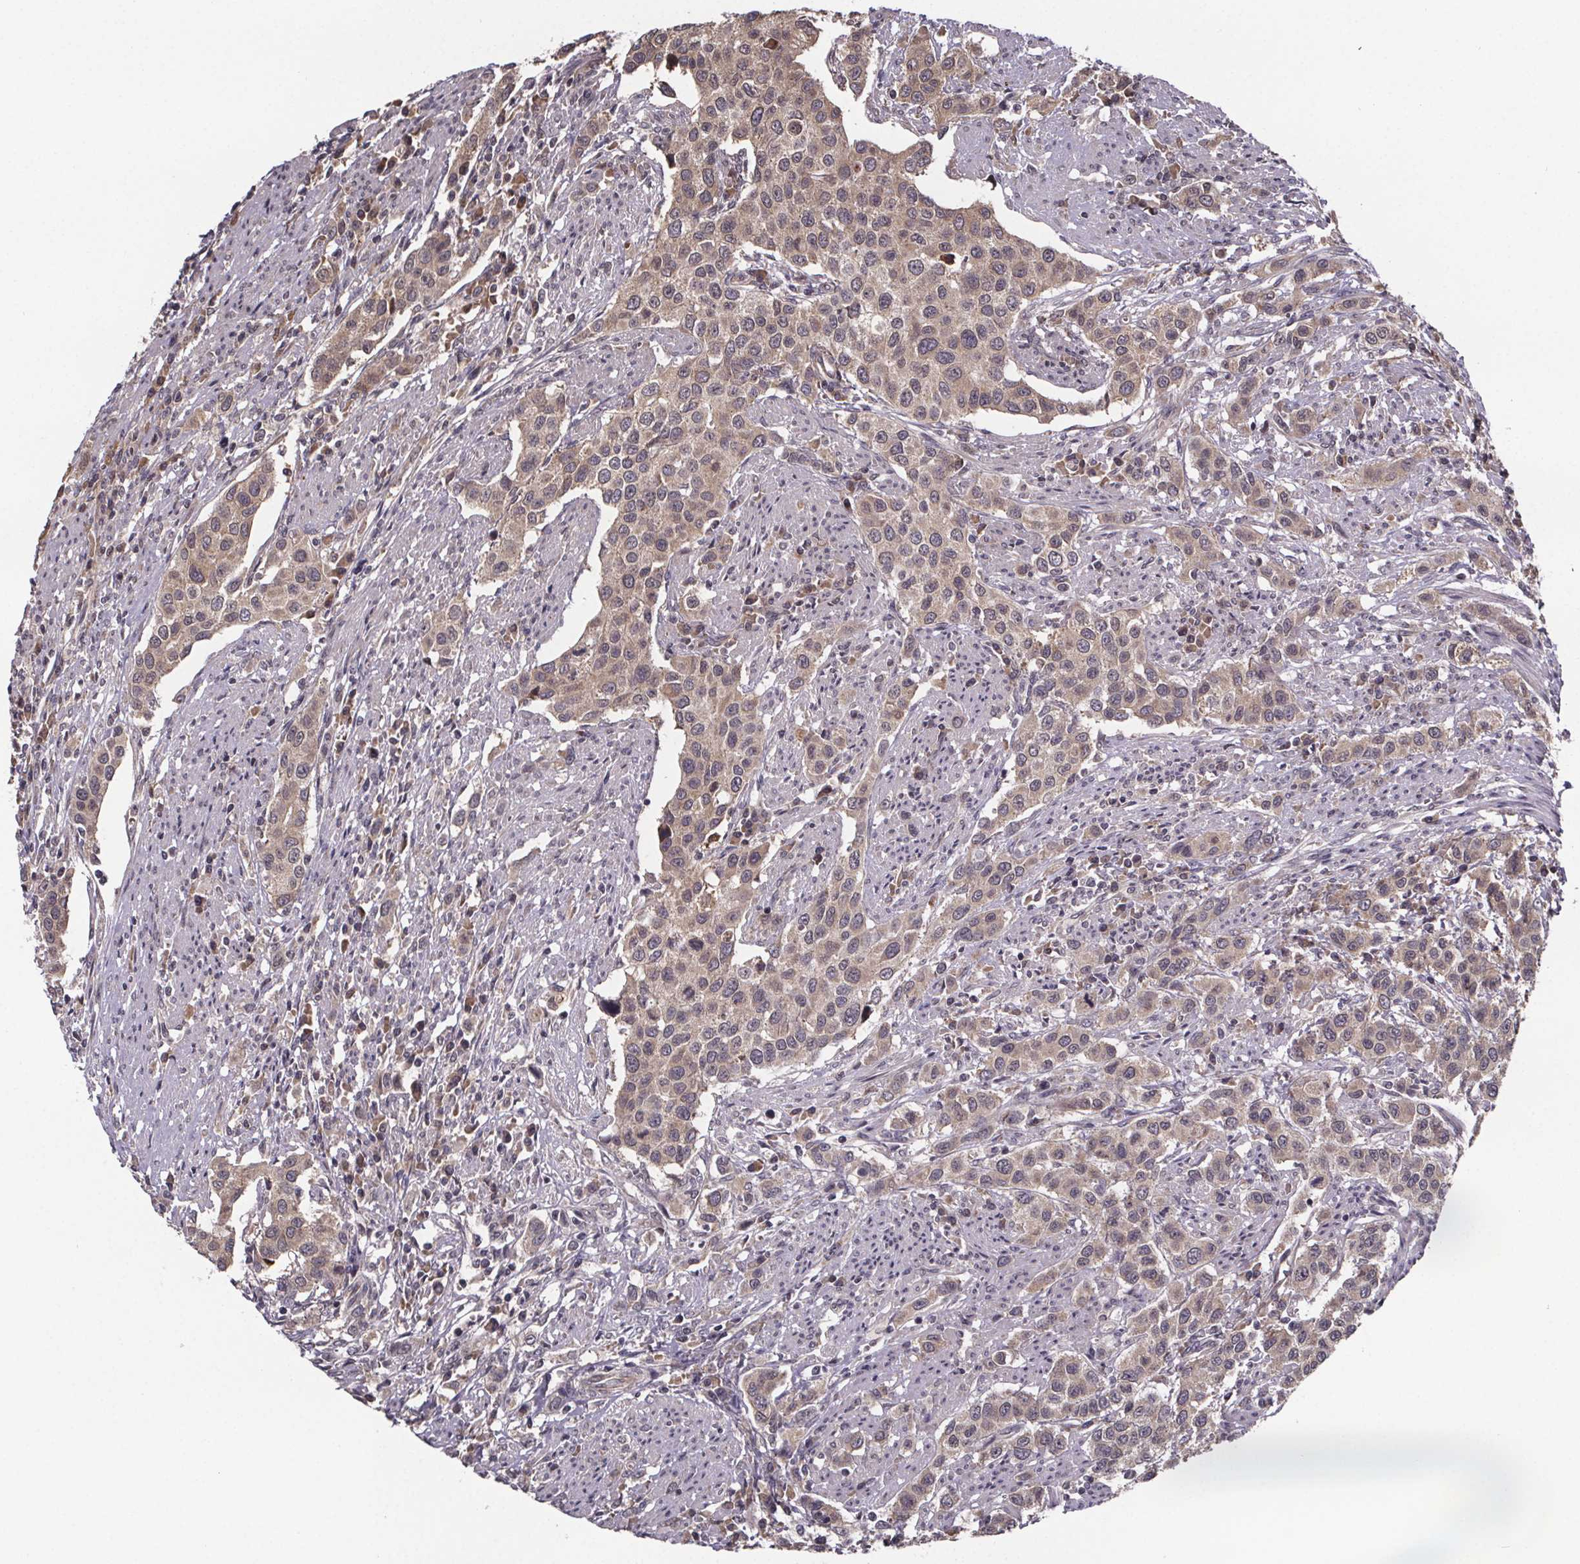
{"staining": {"intensity": "weak", "quantity": ">75%", "location": "cytoplasmic/membranous"}, "tissue": "urothelial cancer", "cell_type": "Tumor cells", "image_type": "cancer", "snomed": [{"axis": "morphology", "description": "Urothelial carcinoma, High grade"}, {"axis": "topography", "description": "Urinary bladder"}], "caption": "Immunohistochemistry (DAB) staining of urothelial cancer exhibits weak cytoplasmic/membranous protein expression in approximately >75% of tumor cells.", "gene": "SAT1", "patient": {"sex": "female", "age": 58}}